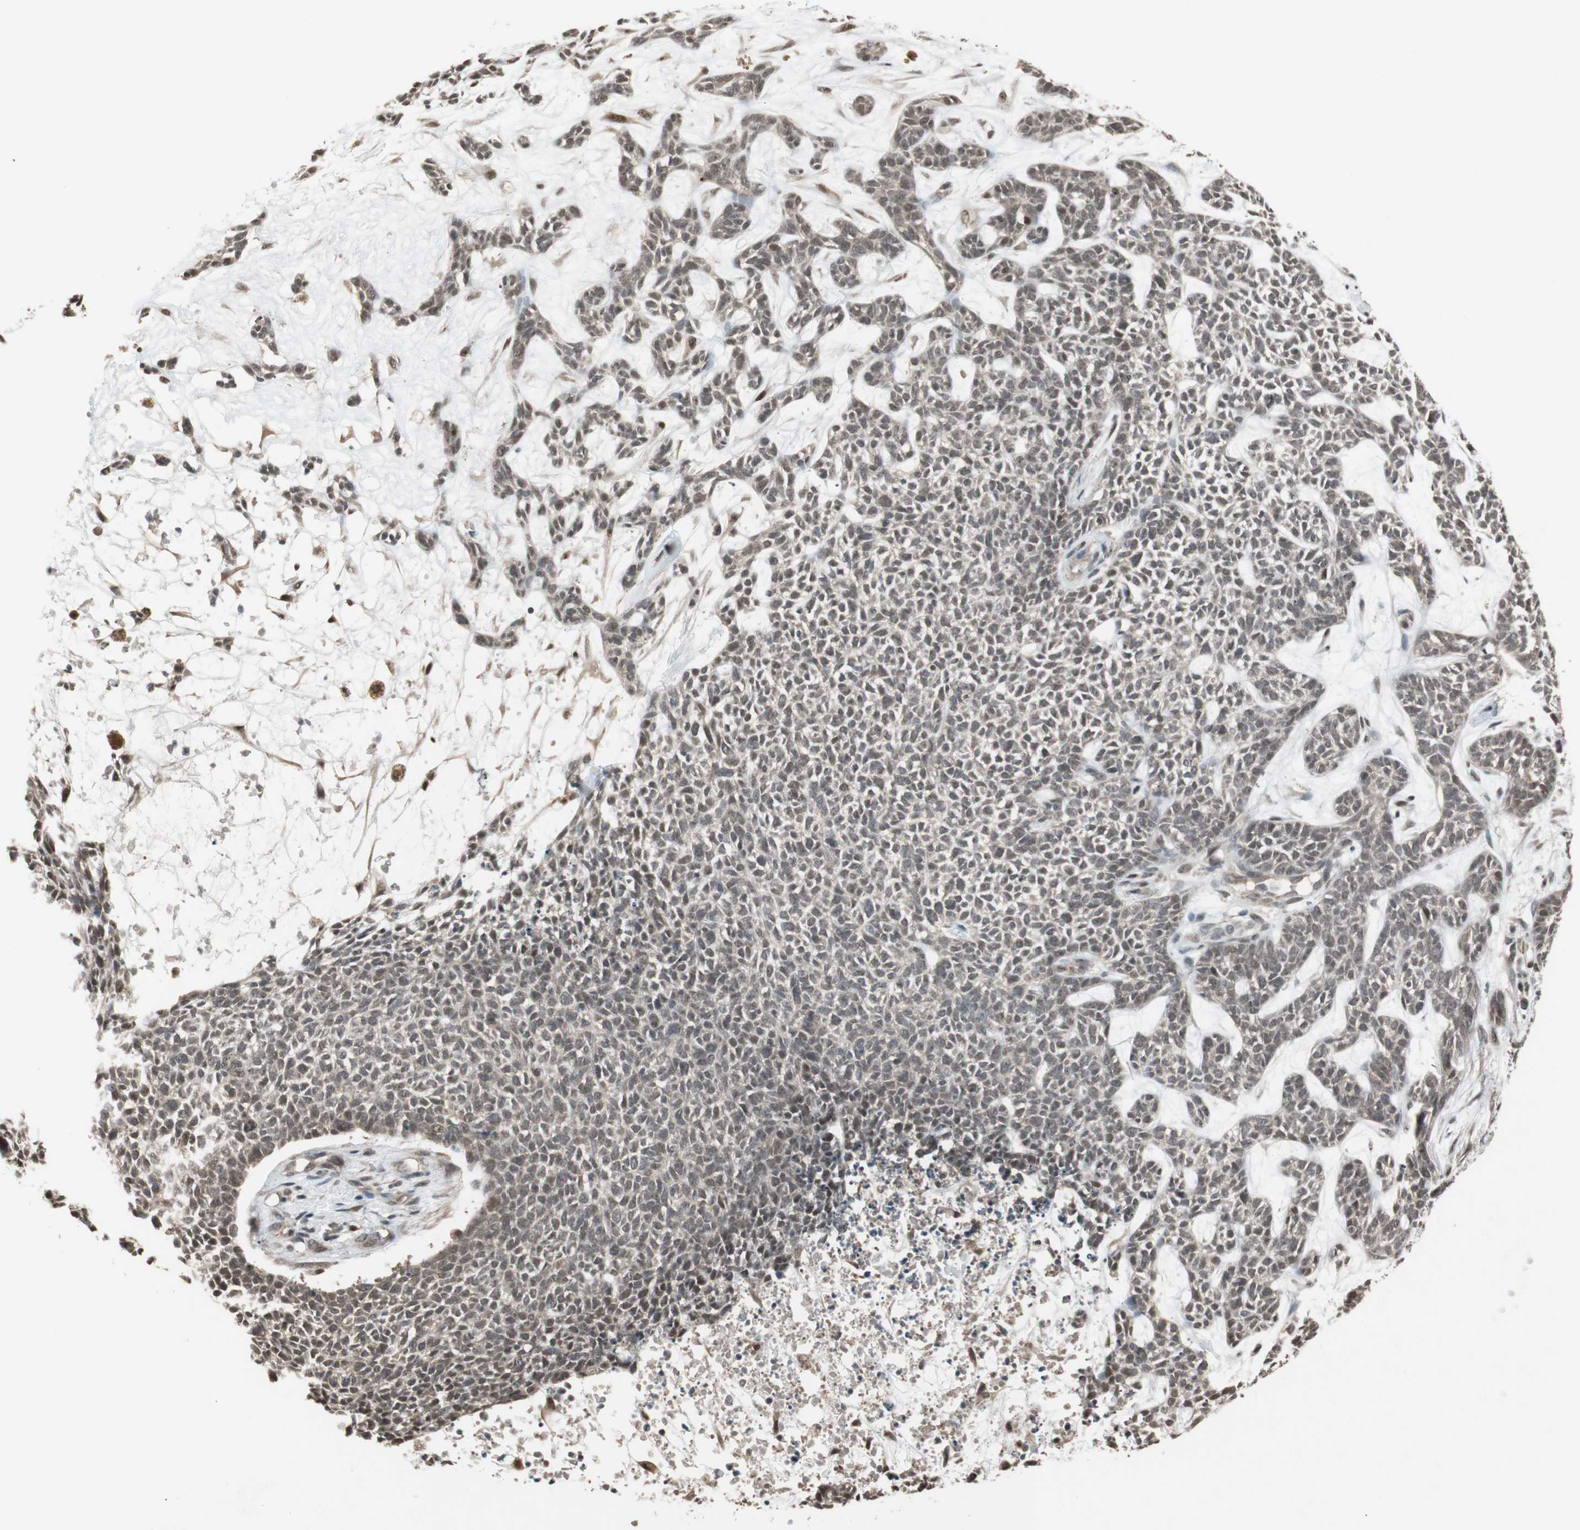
{"staining": {"intensity": "weak", "quantity": "25%-75%", "location": "nuclear"}, "tissue": "skin cancer", "cell_type": "Tumor cells", "image_type": "cancer", "snomed": [{"axis": "morphology", "description": "Basal cell carcinoma"}, {"axis": "topography", "description": "Skin"}], "caption": "Human skin cancer (basal cell carcinoma) stained for a protein (brown) reveals weak nuclear positive expression in about 25%-75% of tumor cells.", "gene": "DRAP1", "patient": {"sex": "female", "age": 84}}